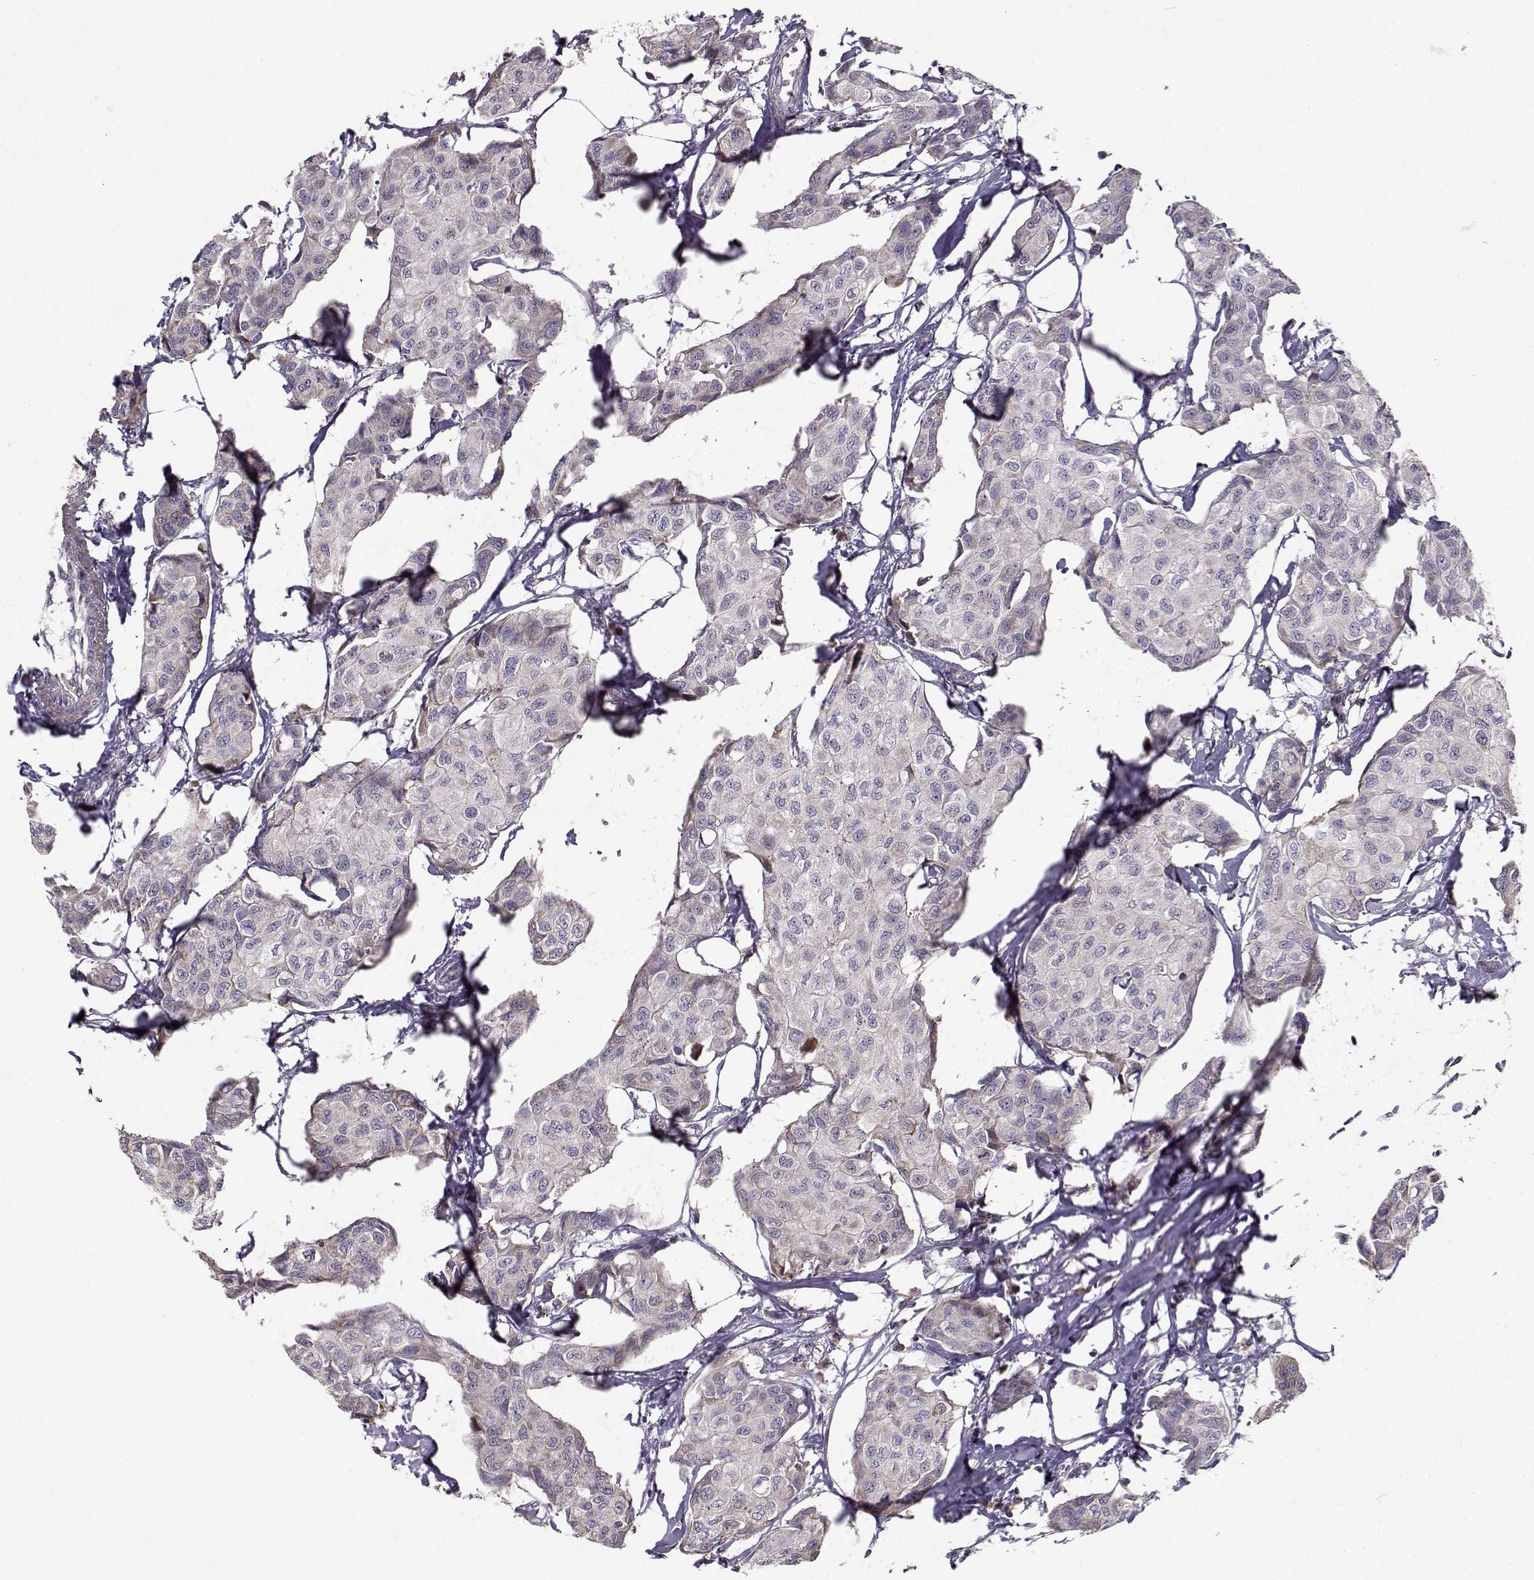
{"staining": {"intensity": "negative", "quantity": "none", "location": "none"}, "tissue": "breast cancer", "cell_type": "Tumor cells", "image_type": "cancer", "snomed": [{"axis": "morphology", "description": "Duct carcinoma"}, {"axis": "topography", "description": "Breast"}], "caption": "IHC of breast intraductal carcinoma displays no positivity in tumor cells.", "gene": "ENTPD8", "patient": {"sex": "female", "age": 80}}